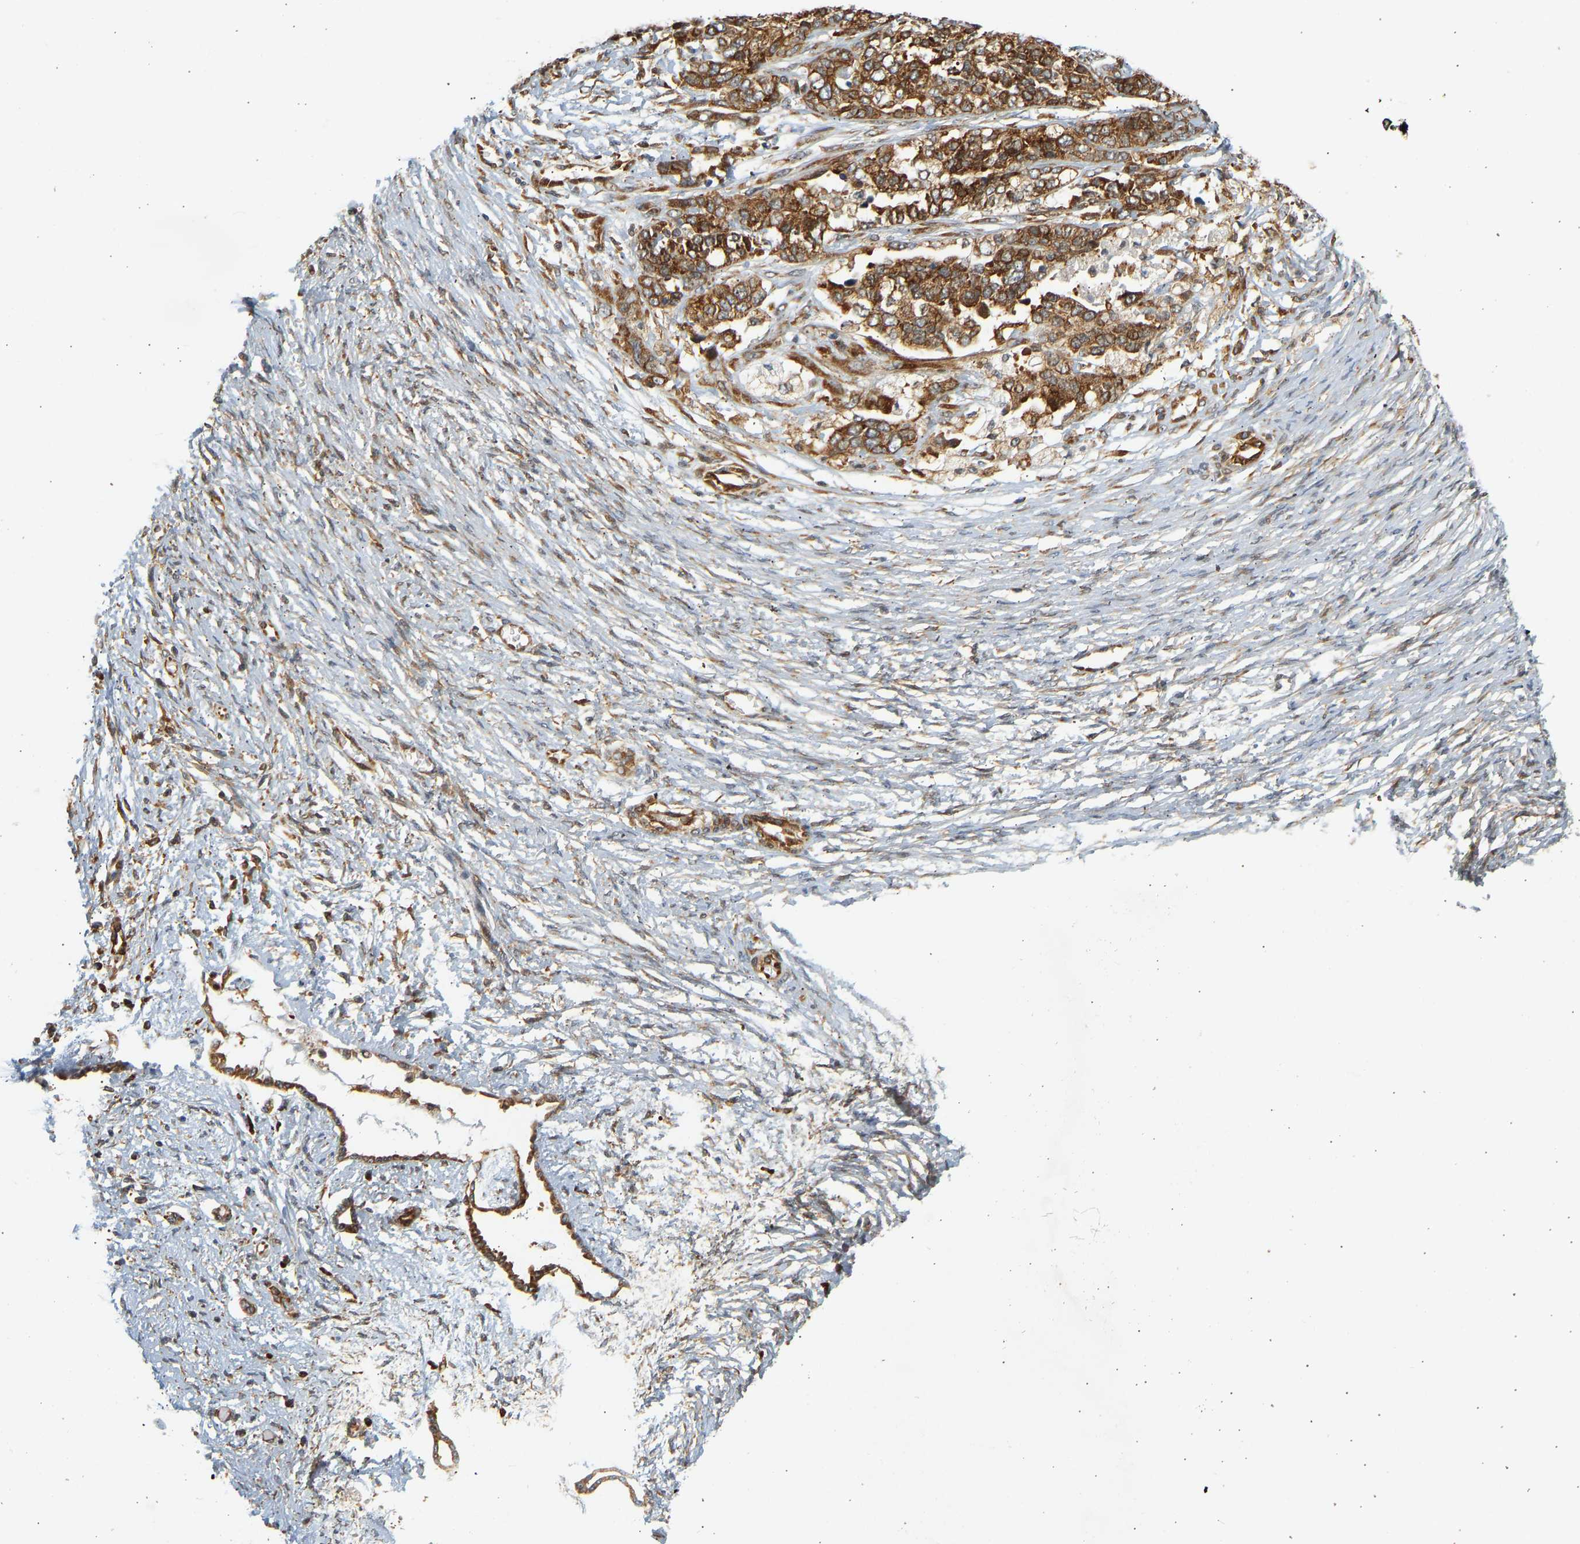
{"staining": {"intensity": "strong", "quantity": ">75%", "location": "cytoplasmic/membranous"}, "tissue": "ovarian cancer", "cell_type": "Tumor cells", "image_type": "cancer", "snomed": [{"axis": "morphology", "description": "Cystadenocarcinoma, serous, NOS"}, {"axis": "topography", "description": "Ovary"}], "caption": "Immunohistochemical staining of human ovarian serous cystadenocarcinoma displays strong cytoplasmic/membranous protein staining in approximately >75% of tumor cells.", "gene": "RPS14", "patient": {"sex": "female", "age": 44}}